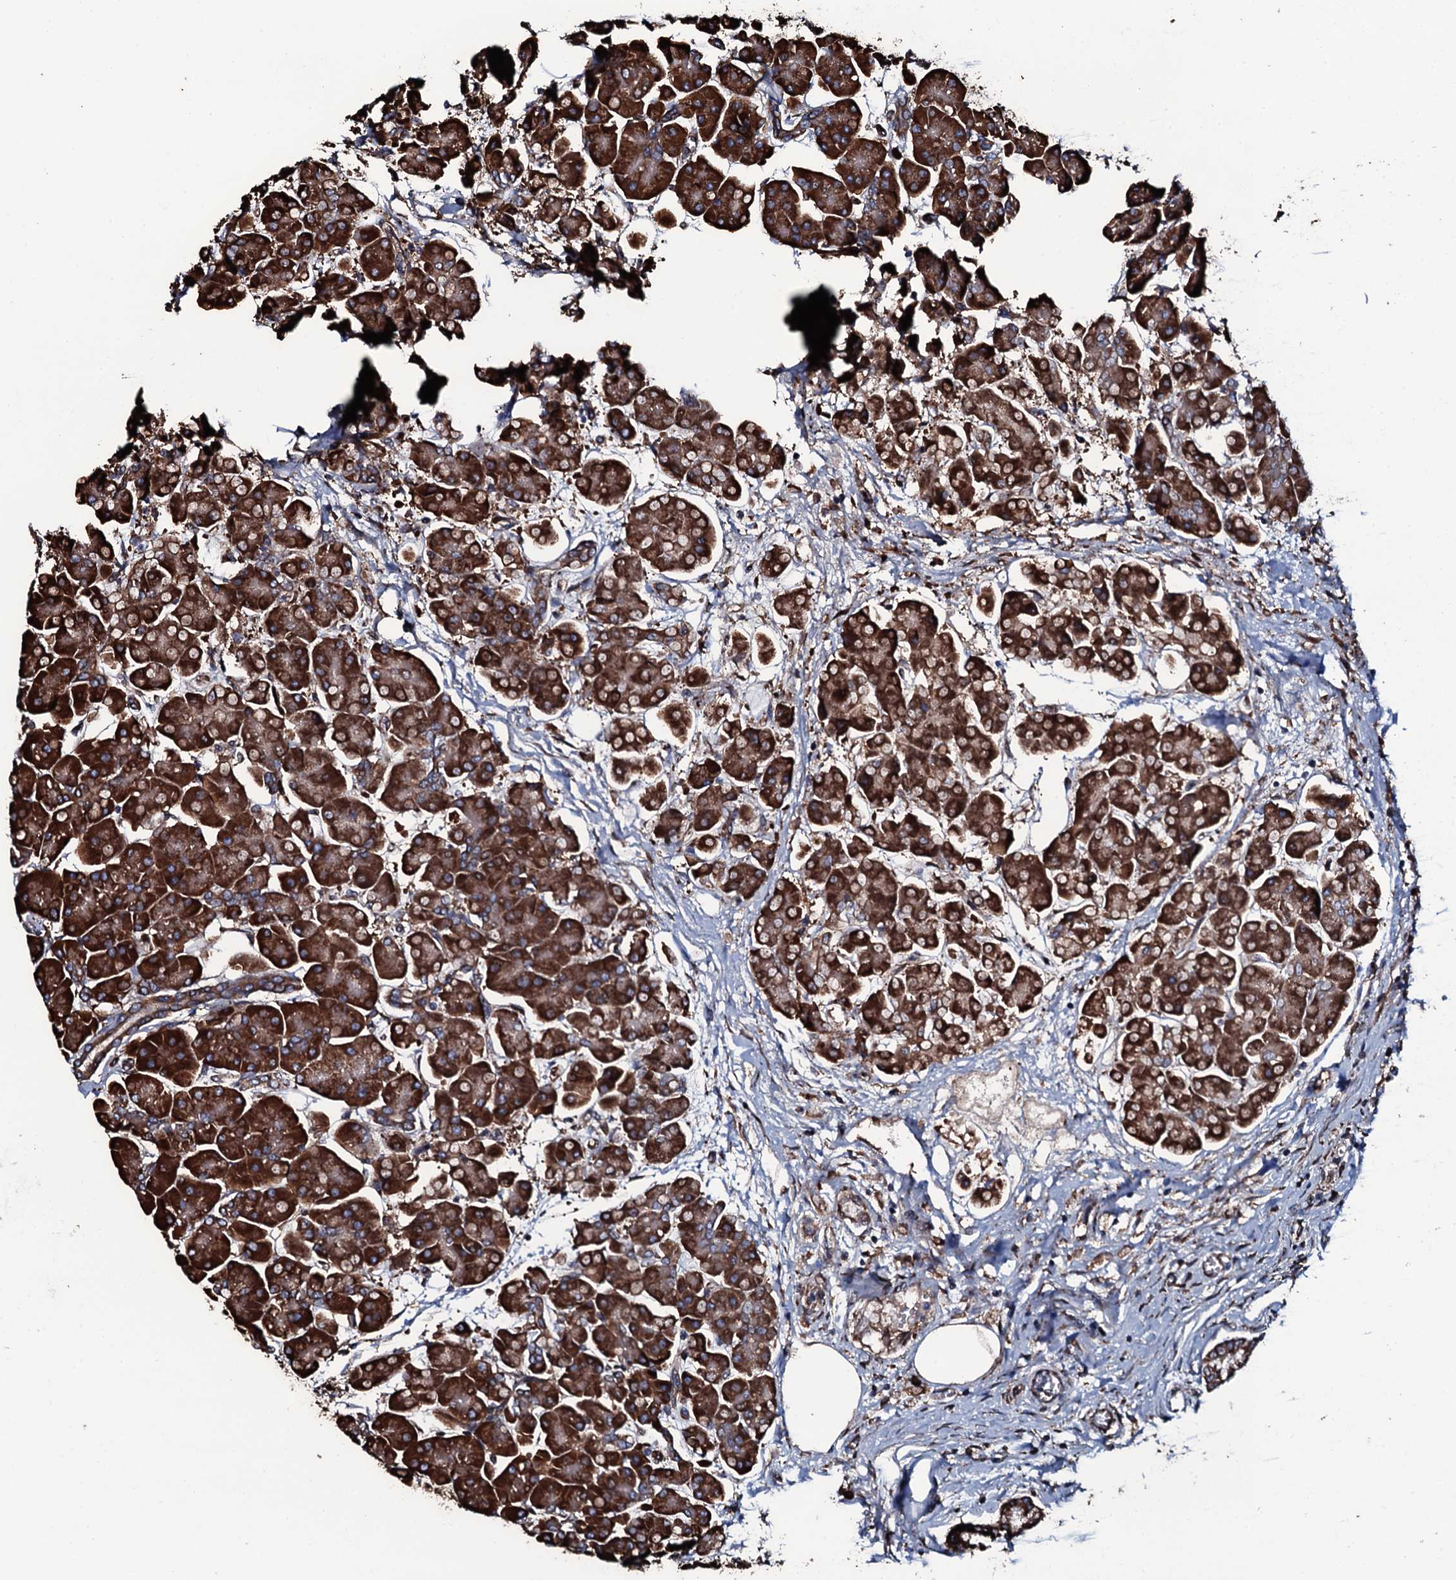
{"staining": {"intensity": "strong", "quantity": ">75%", "location": "cytoplasmic/membranous"}, "tissue": "pancreas", "cell_type": "Exocrine glandular cells", "image_type": "normal", "snomed": [{"axis": "morphology", "description": "Normal tissue, NOS"}, {"axis": "topography", "description": "Pancreas"}], "caption": "A high-resolution image shows immunohistochemistry (IHC) staining of normal pancreas, which demonstrates strong cytoplasmic/membranous expression in approximately >75% of exocrine glandular cells. The staining was performed using DAB (3,3'-diaminobenzidine) to visualize the protein expression in brown, while the nuclei were stained in blue with hematoxylin (Magnification: 20x).", "gene": "RAB12", "patient": {"sex": "male", "age": 66}}